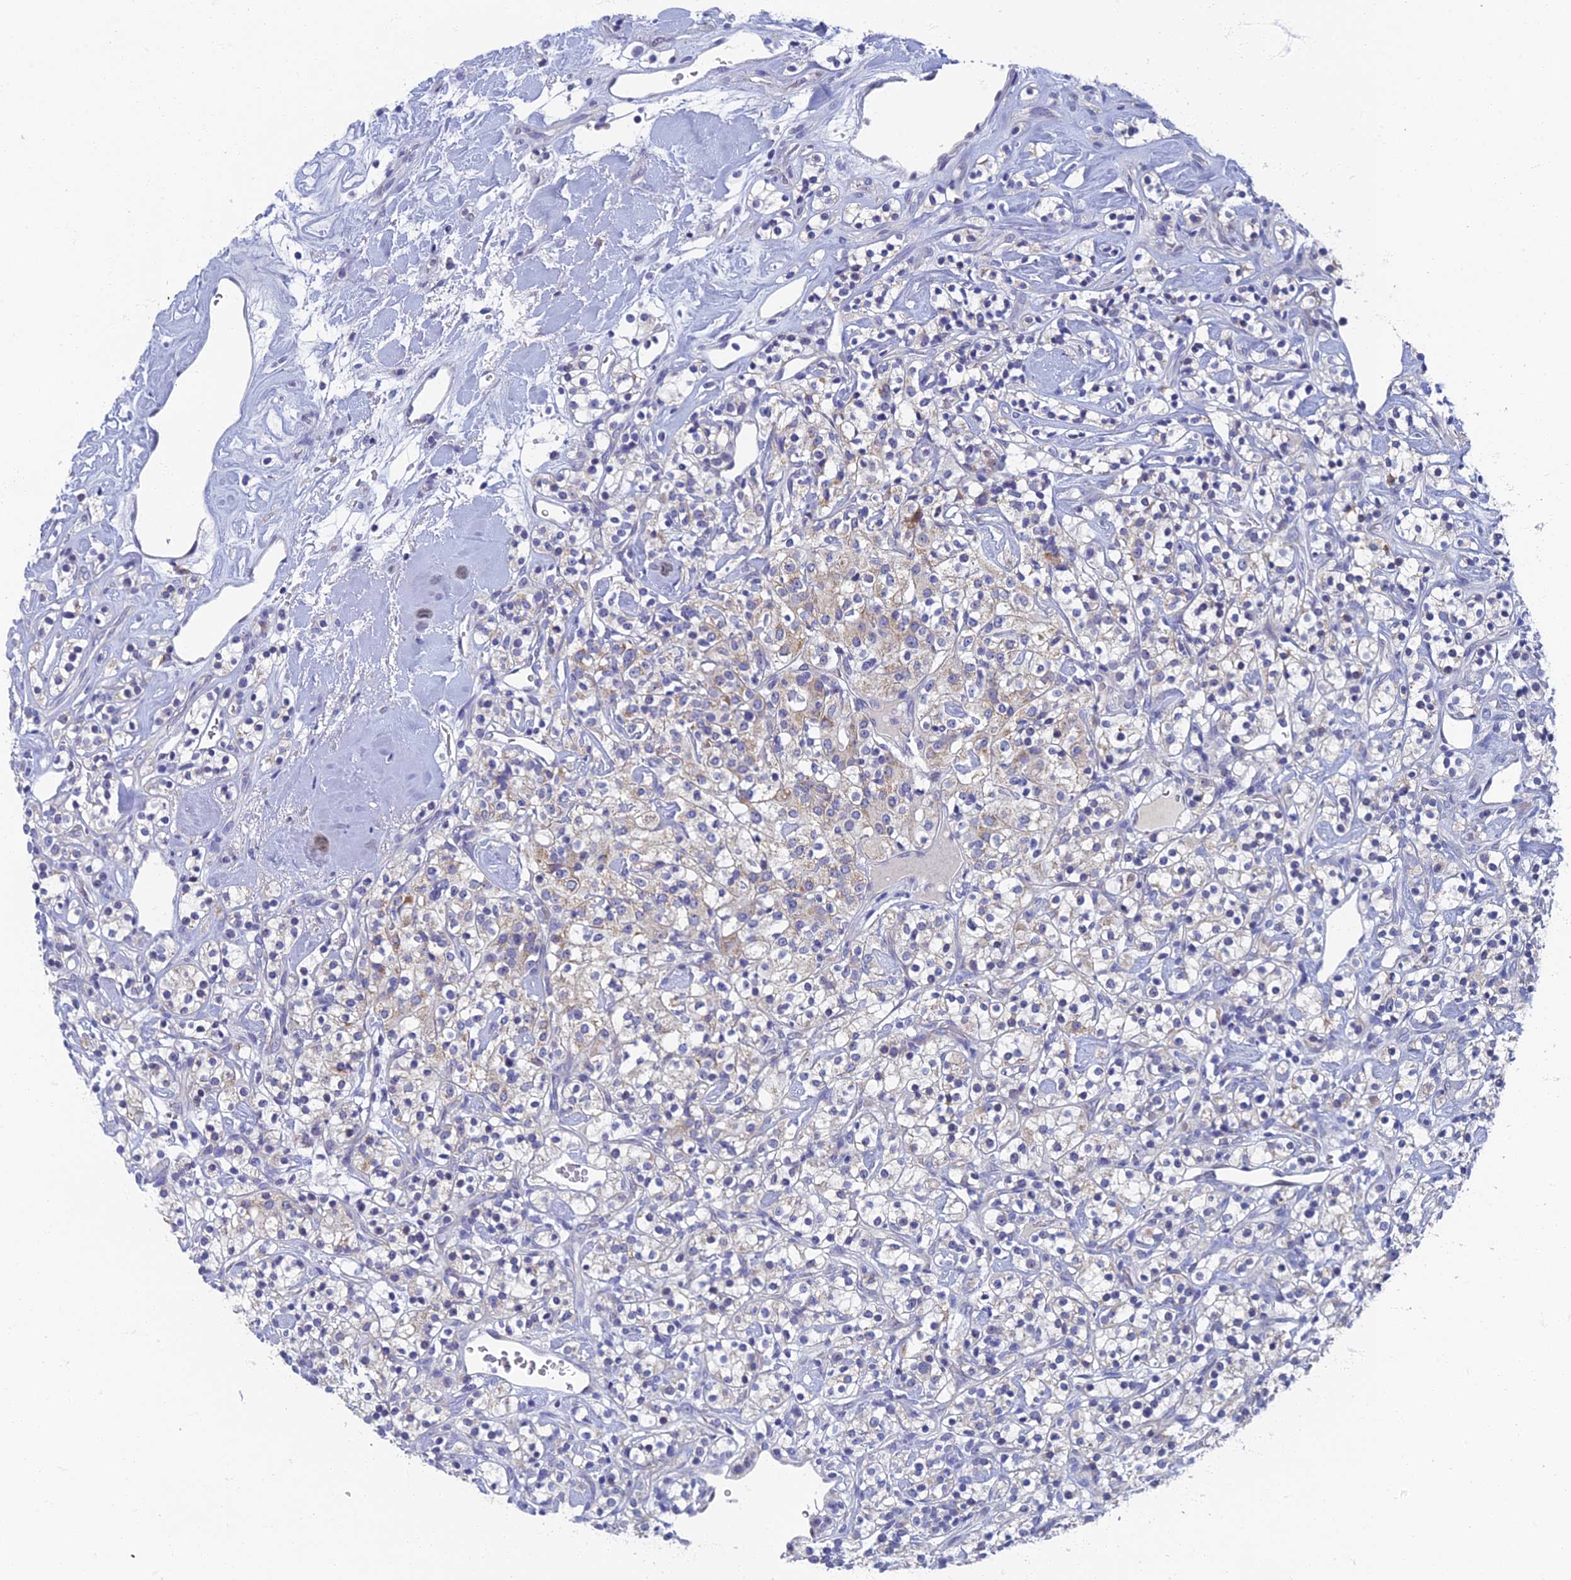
{"staining": {"intensity": "weak", "quantity": "25%-75%", "location": "cytoplasmic/membranous"}, "tissue": "renal cancer", "cell_type": "Tumor cells", "image_type": "cancer", "snomed": [{"axis": "morphology", "description": "Adenocarcinoma, NOS"}, {"axis": "topography", "description": "Kidney"}], "caption": "Tumor cells demonstrate low levels of weak cytoplasmic/membranous positivity in about 25%-75% of cells in human adenocarcinoma (renal).", "gene": "SPIN4", "patient": {"sex": "male", "age": 77}}